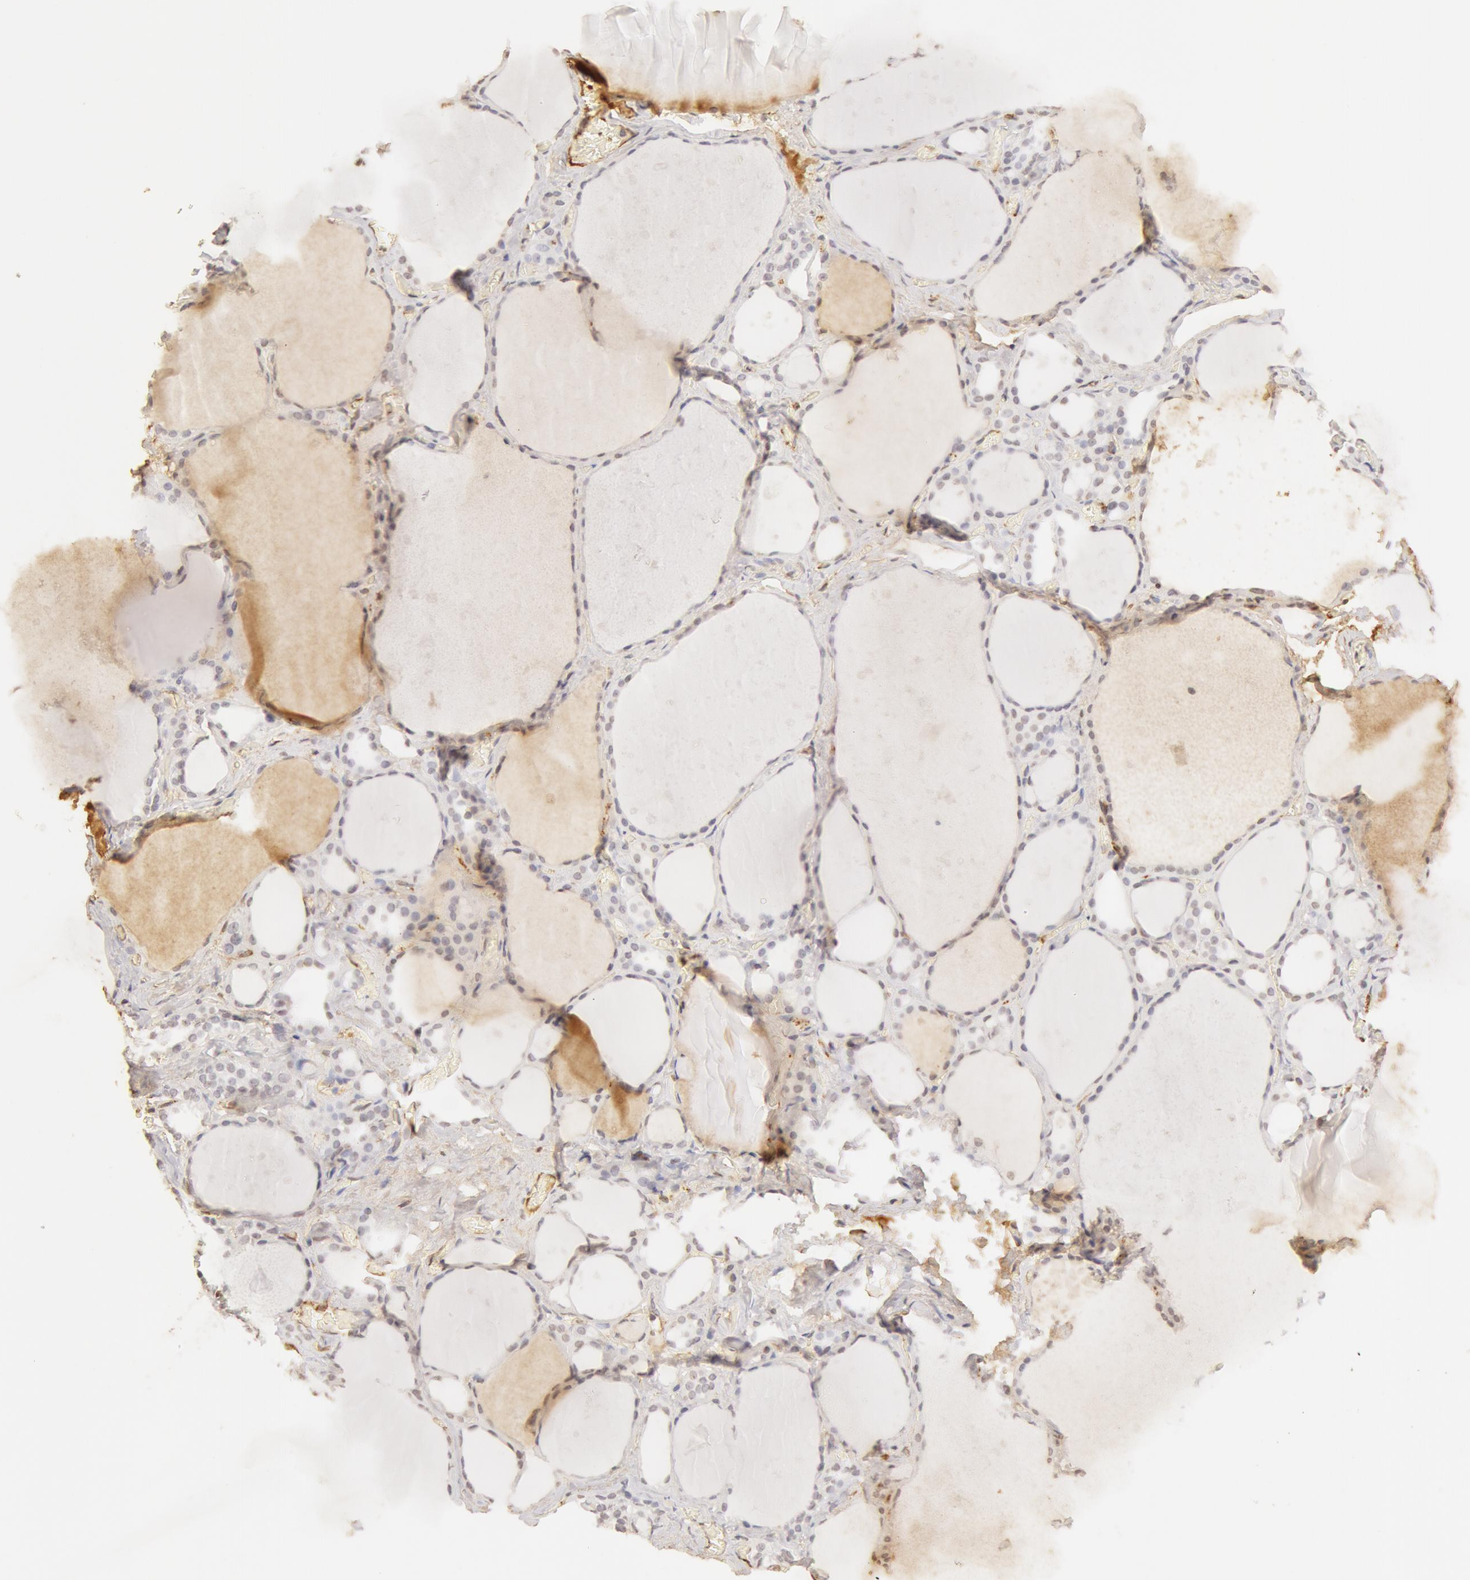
{"staining": {"intensity": "negative", "quantity": "none", "location": "none"}, "tissue": "thyroid gland", "cell_type": "Glandular cells", "image_type": "normal", "snomed": [{"axis": "morphology", "description": "Normal tissue, NOS"}, {"axis": "topography", "description": "Thyroid gland"}], "caption": "Immunohistochemical staining of unremarkable human thyroid gland demonstrates no significant staining in glandular cells. (DAB immunohistochemistry (IHC), high magnification).", "gene": "VWF", "patient": {"sex": "male", "age": 76}}